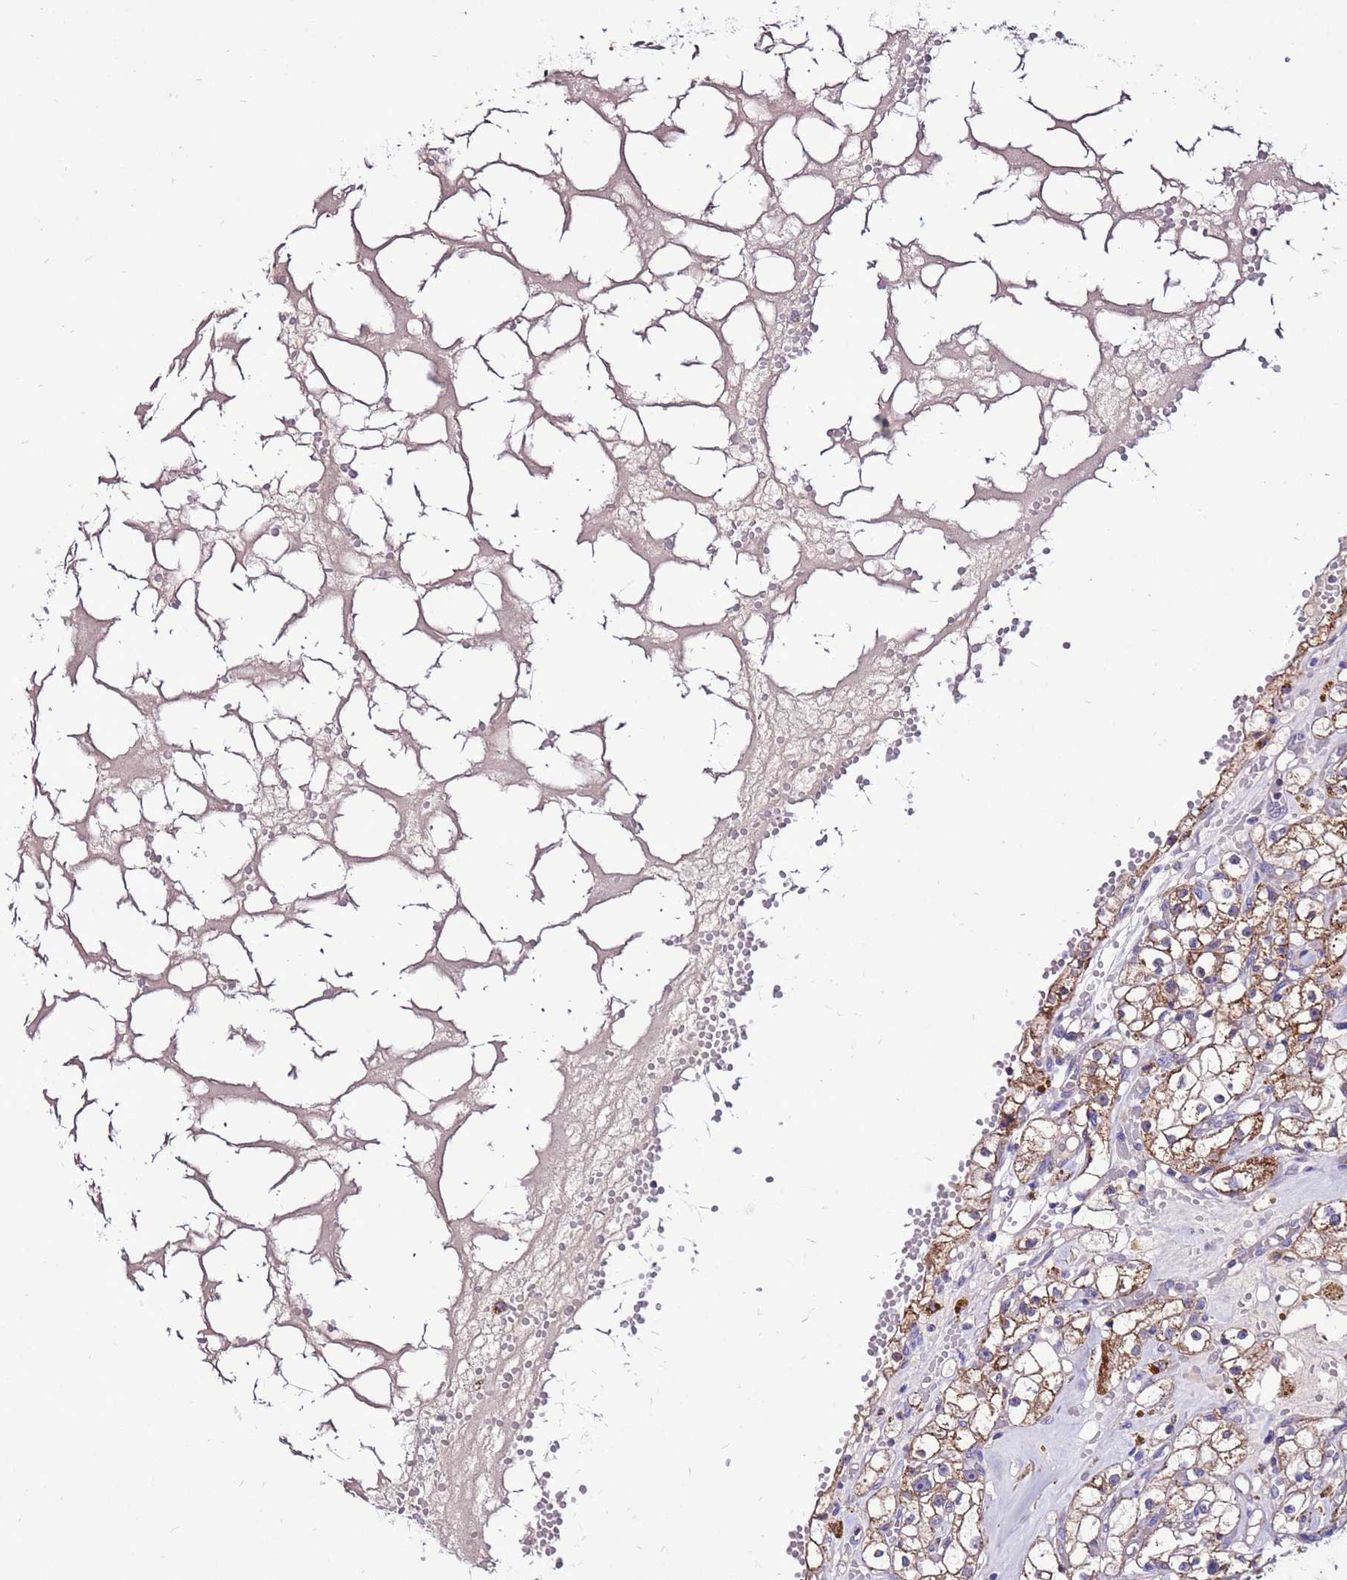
{"staining": {"intensity": "moderate", "quantity": ">75%", "location": "cytoplasmic/membranous"}, "tissue": "renal cancer", "cell_type": "Tumor cells", "image_type": "cancer", "snomed": [{"axis": "morphology", "description": "Adenocarcinoma, NOS"}, {"axis": "topography", "description": "Kidney"}], "caption": "Renal cancer (adenocarcinoma) stained with a brown dye reveals moderate cytoplasmic/membranous positive staining in approximately >75% of tumor cells.", "gene": "TMEM106C", "patient": {"sex": "male", "age": 56}}